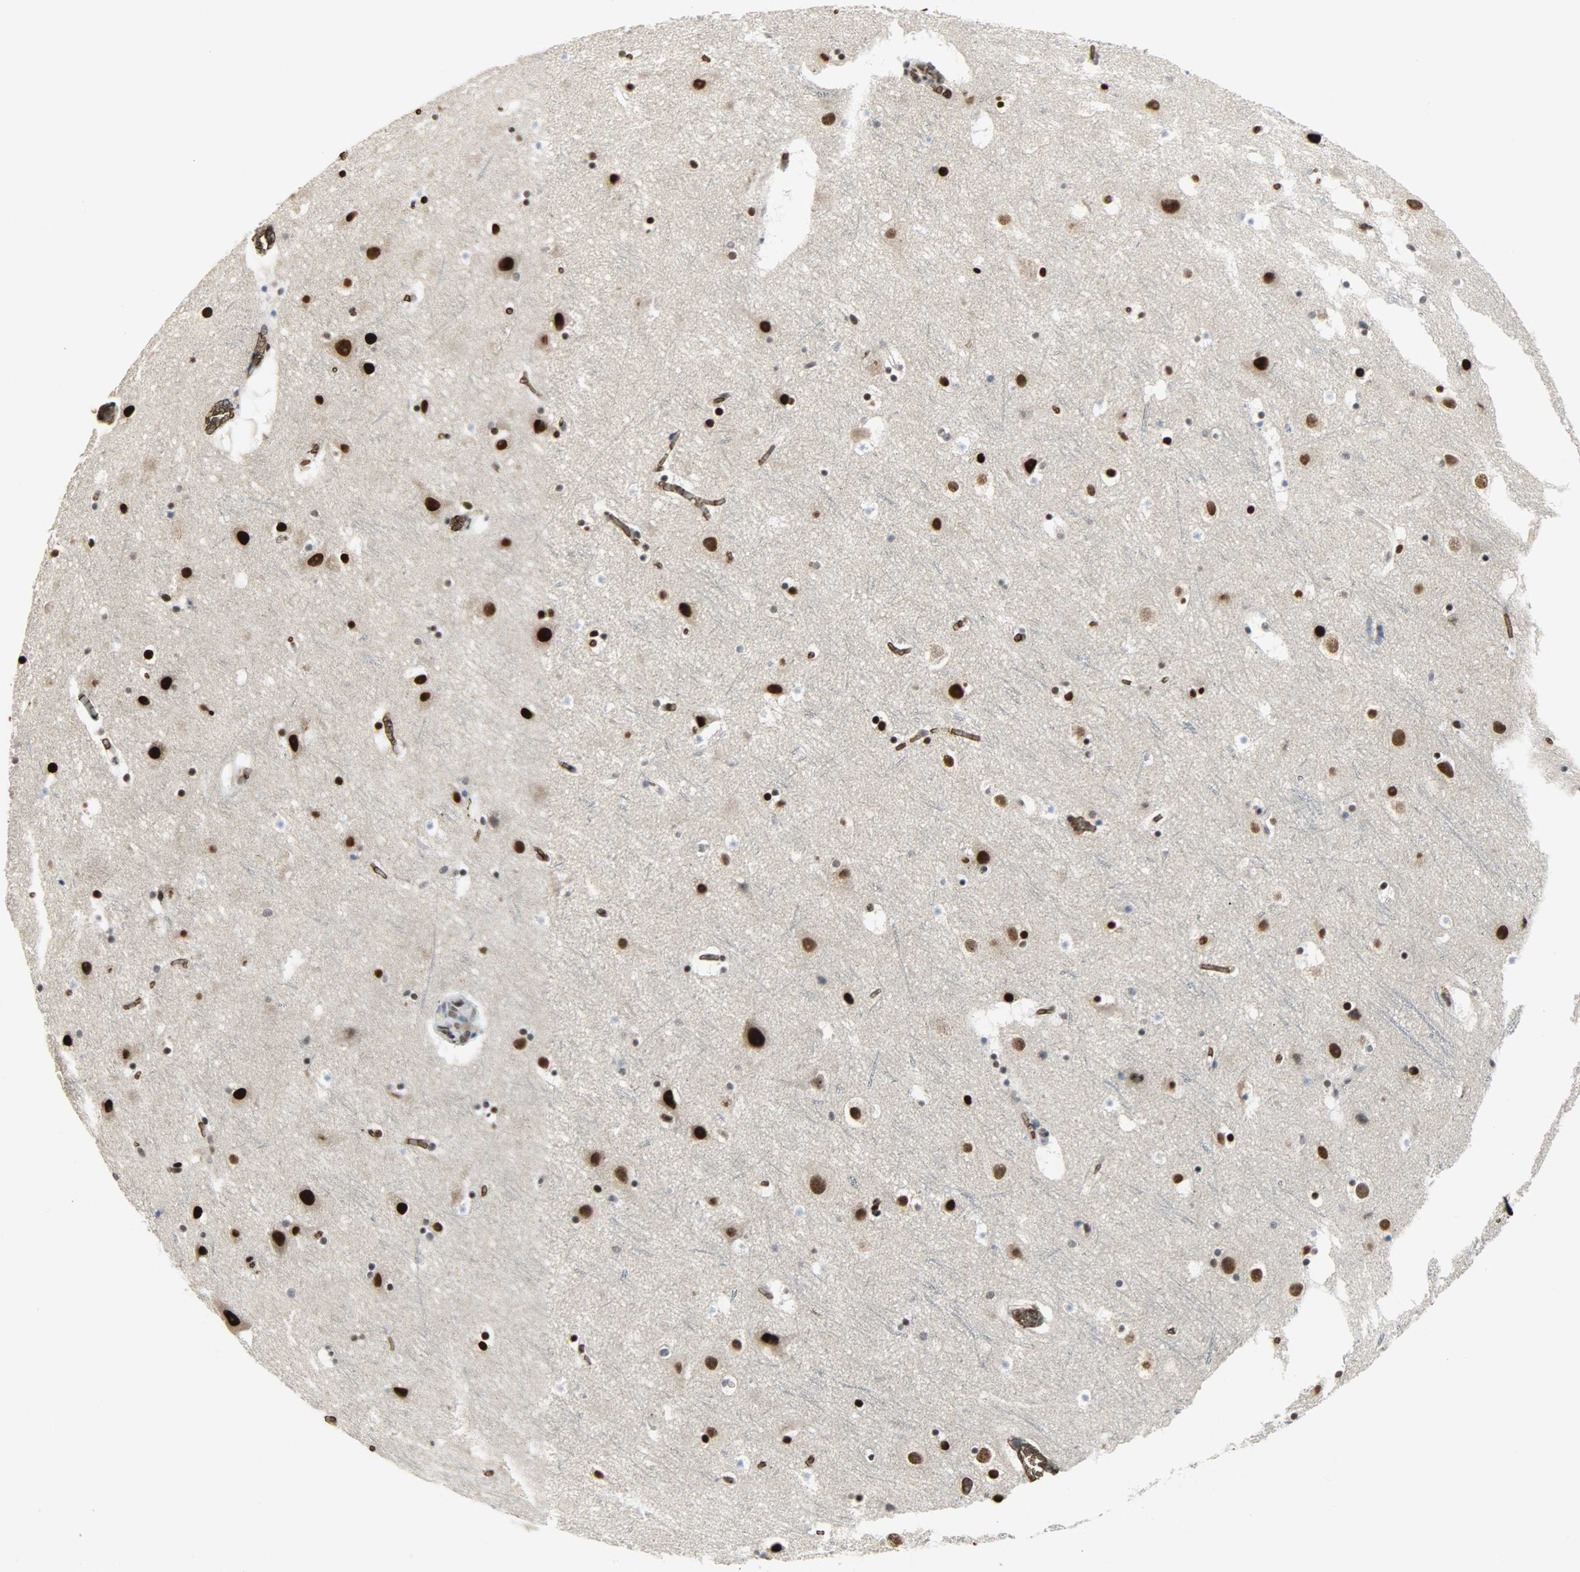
{"staining": {"intensity": "negative", "quantity": "none", "location": "none"}, "tissue": "cerebral cortex", "cell_type": "Endothelial cells", "image_type": "normal", "snomed": [{"axis": "morphology", "description": "Normal tissue, NOS"}, {"axis": "topography", "description": "Cerebral cortex"}], "caption": "Immunohistochemistry photomicrograph of unremarkable cerebral cortex stained for a protein (brown), which shows no expression in endothelial cells.", "gene": "SNAI1", "patient": {"sex": "male", "age": 45}}